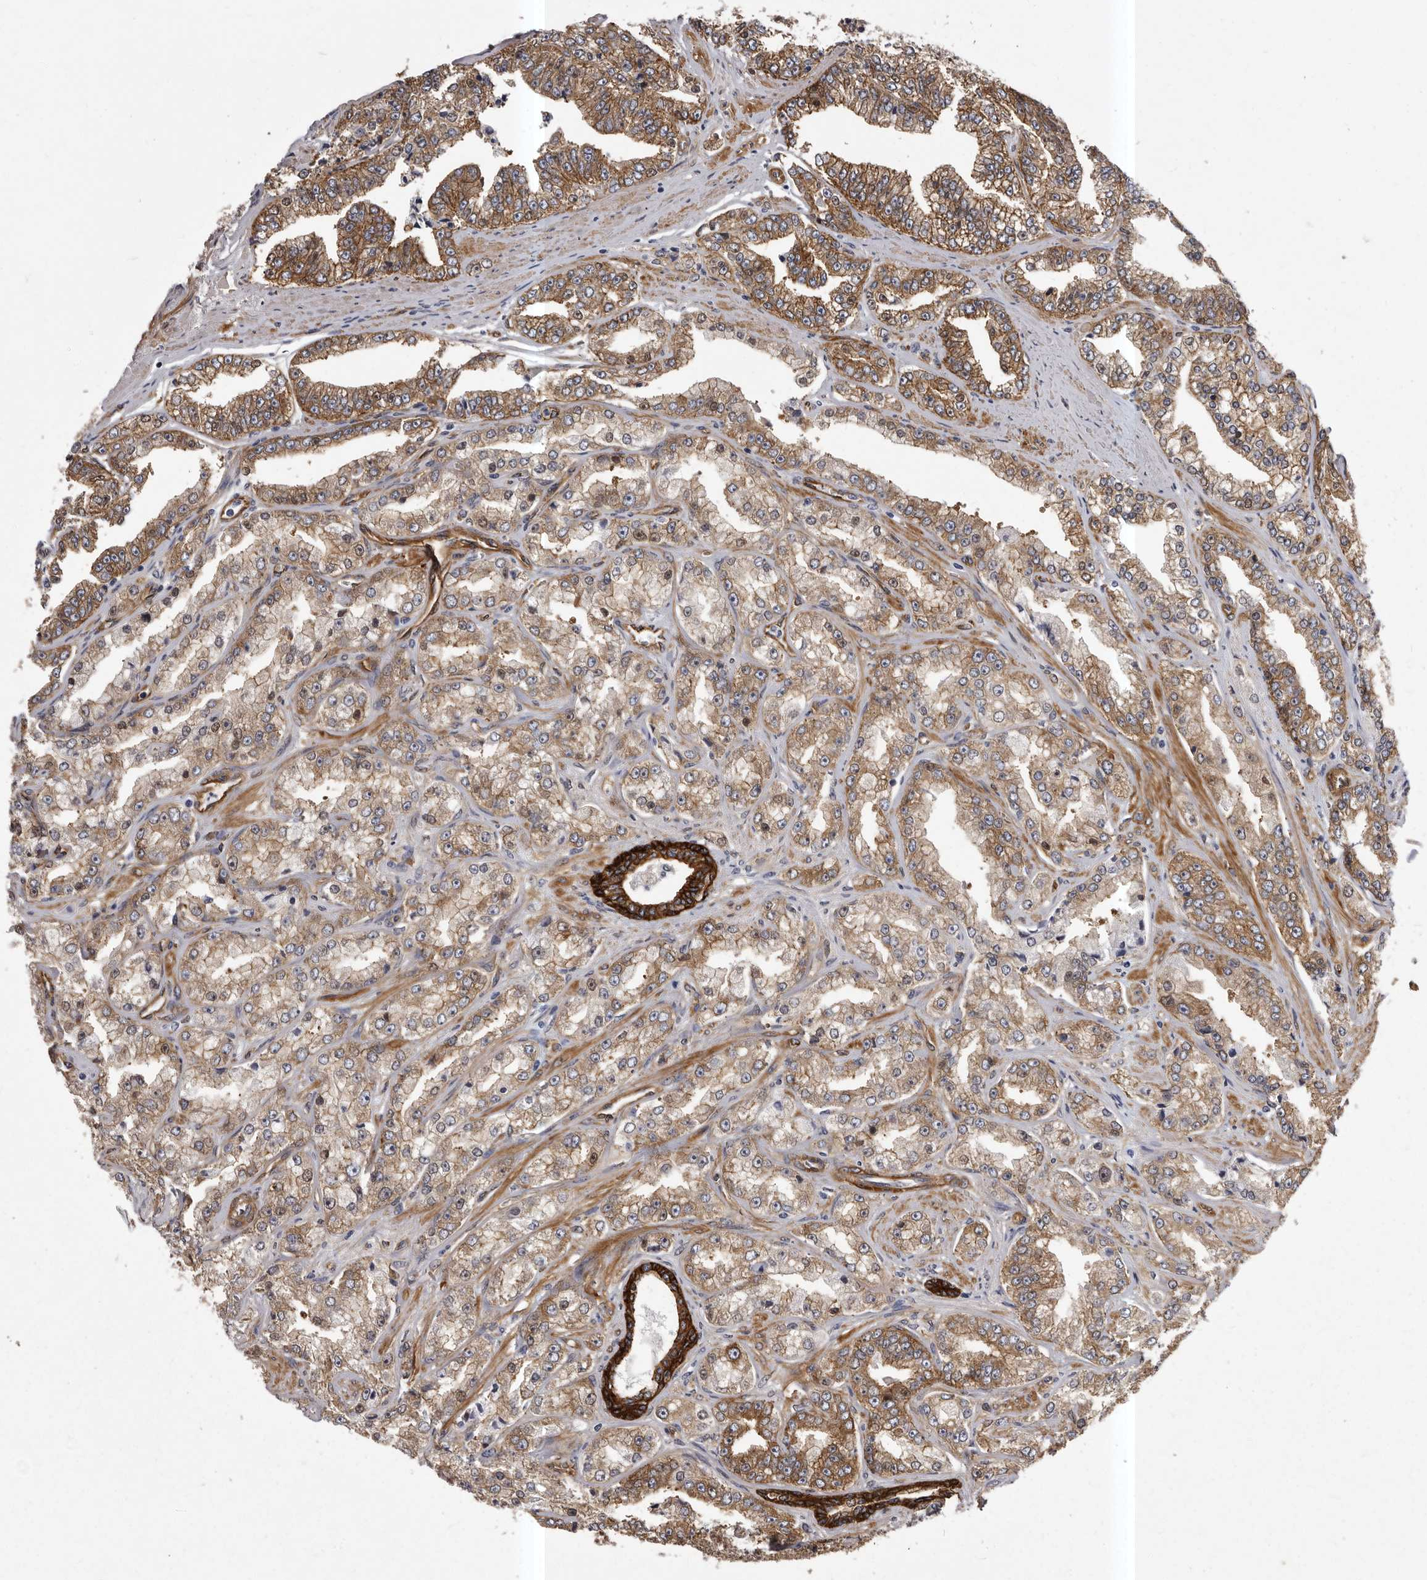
{"staining": {"intensity": "moderate", "quantity": ">75%", "location": "cytoplasmic/membranous"}, "tissue": "prostate cancer", "cell_type": "Tumor cells", "image_type": "cancer", "snomed": [{"axis": "morphology", "description": "Adenocarcinoma, High grade"}, {"axis": "topography", "description": "Prostate"}], "caption": "IHC (DAB) staining of prostate cancer exhibits moderate cytoplasmic/membranous protein positivity in approximately >75% of tumor cells.", "gene": "ENAH", "patient": {"sex": "male", "age": 71}}